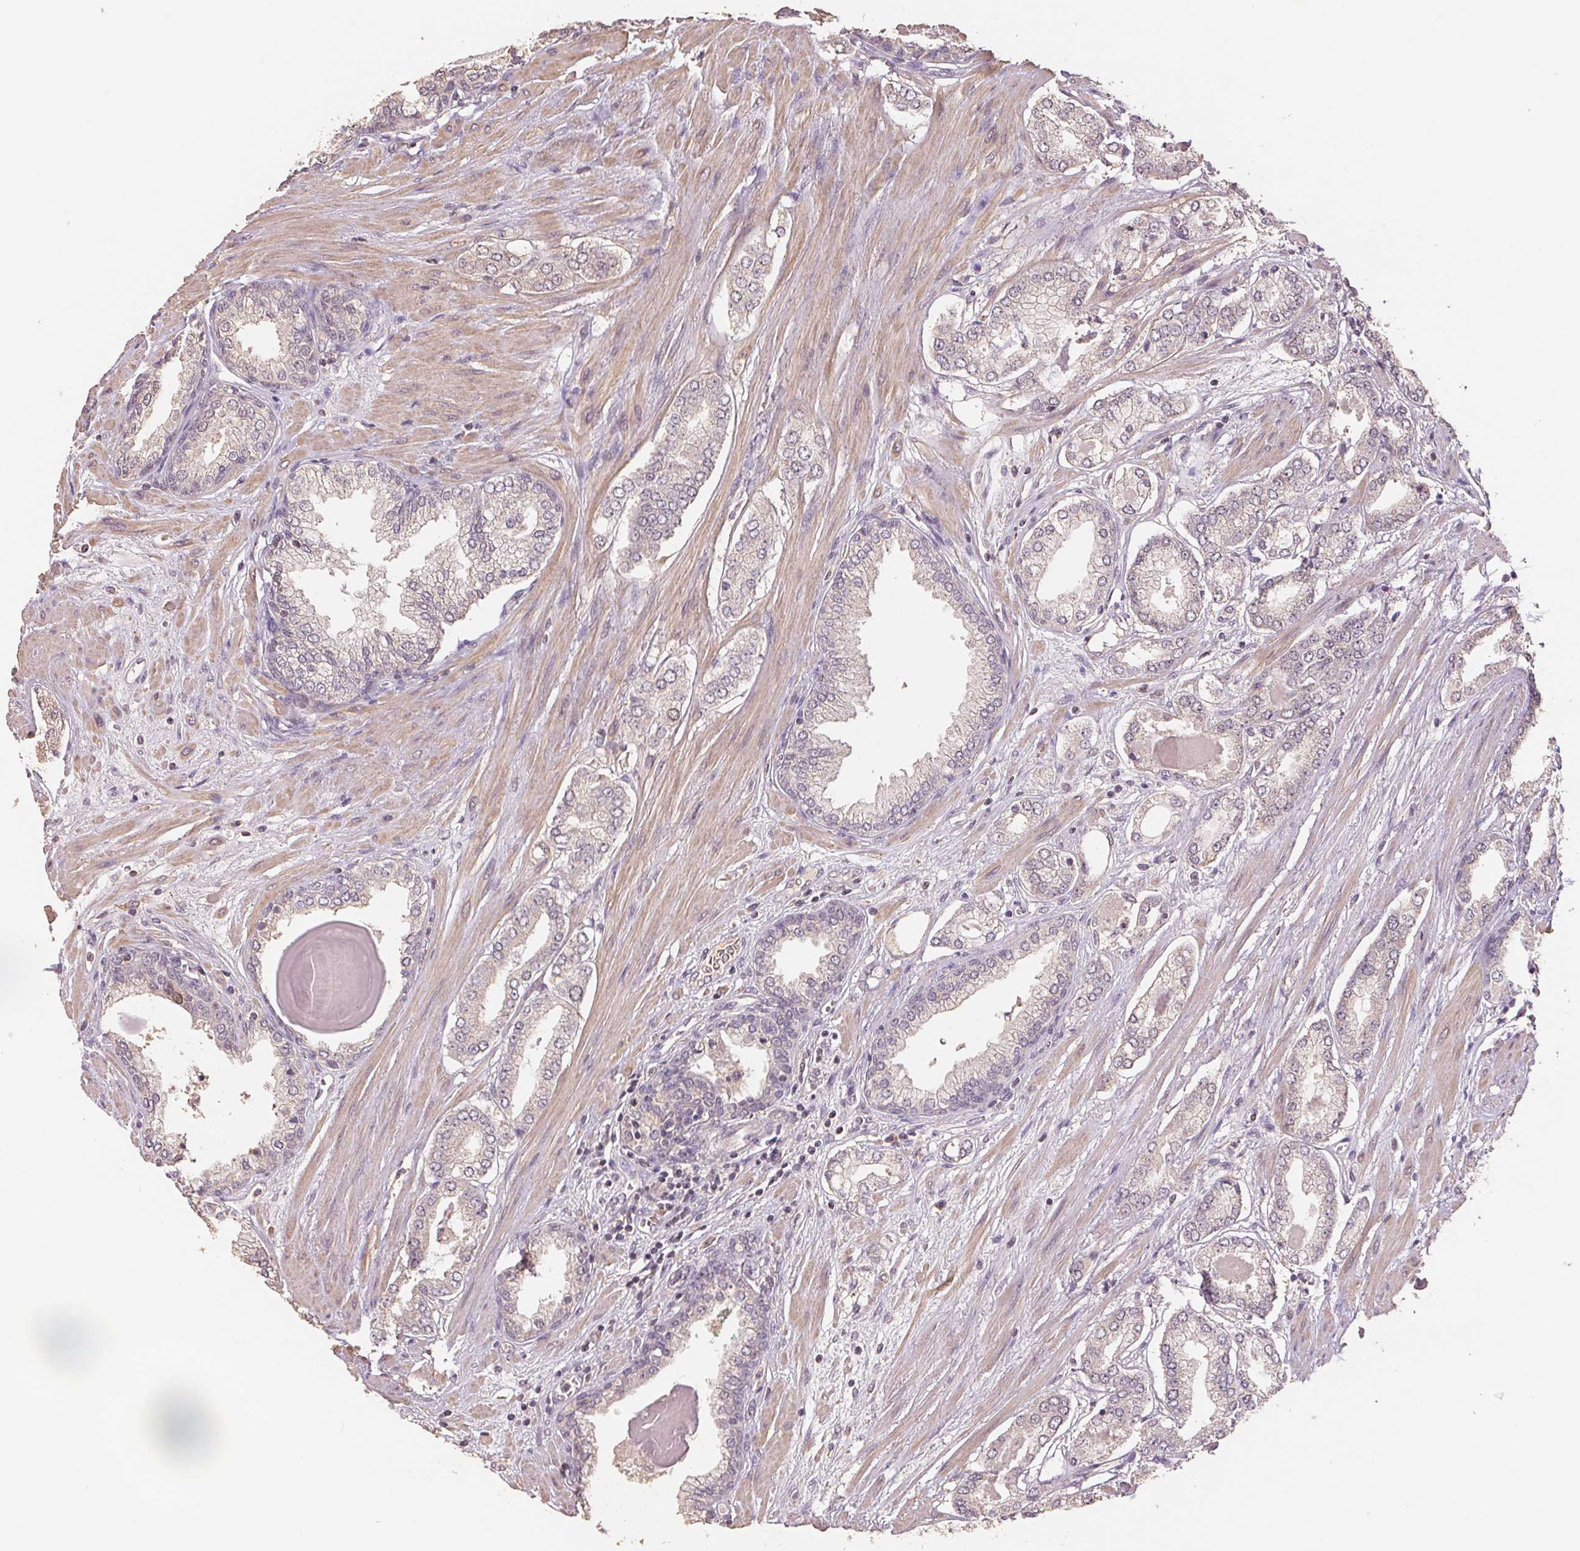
{"staining": {"intensity": "negative", "quantity": "none", "location": "none"}, "tissue": "prostate cancer", "cell_type": "Tumor cells", "image_type": "cancer", "snomed": [{"axis": "morphology", "description": "Adenocarcinoma, Low grade"}, {"axis": "topography", "description": "Prostate"}], "caption": "This is an IHC micrograph of human prostate cancer (low-grade adenocarcinoma). There is no staining in tumor cells.", "gene": "CENPF", "patient": {"sex": "male", "age": 64}}